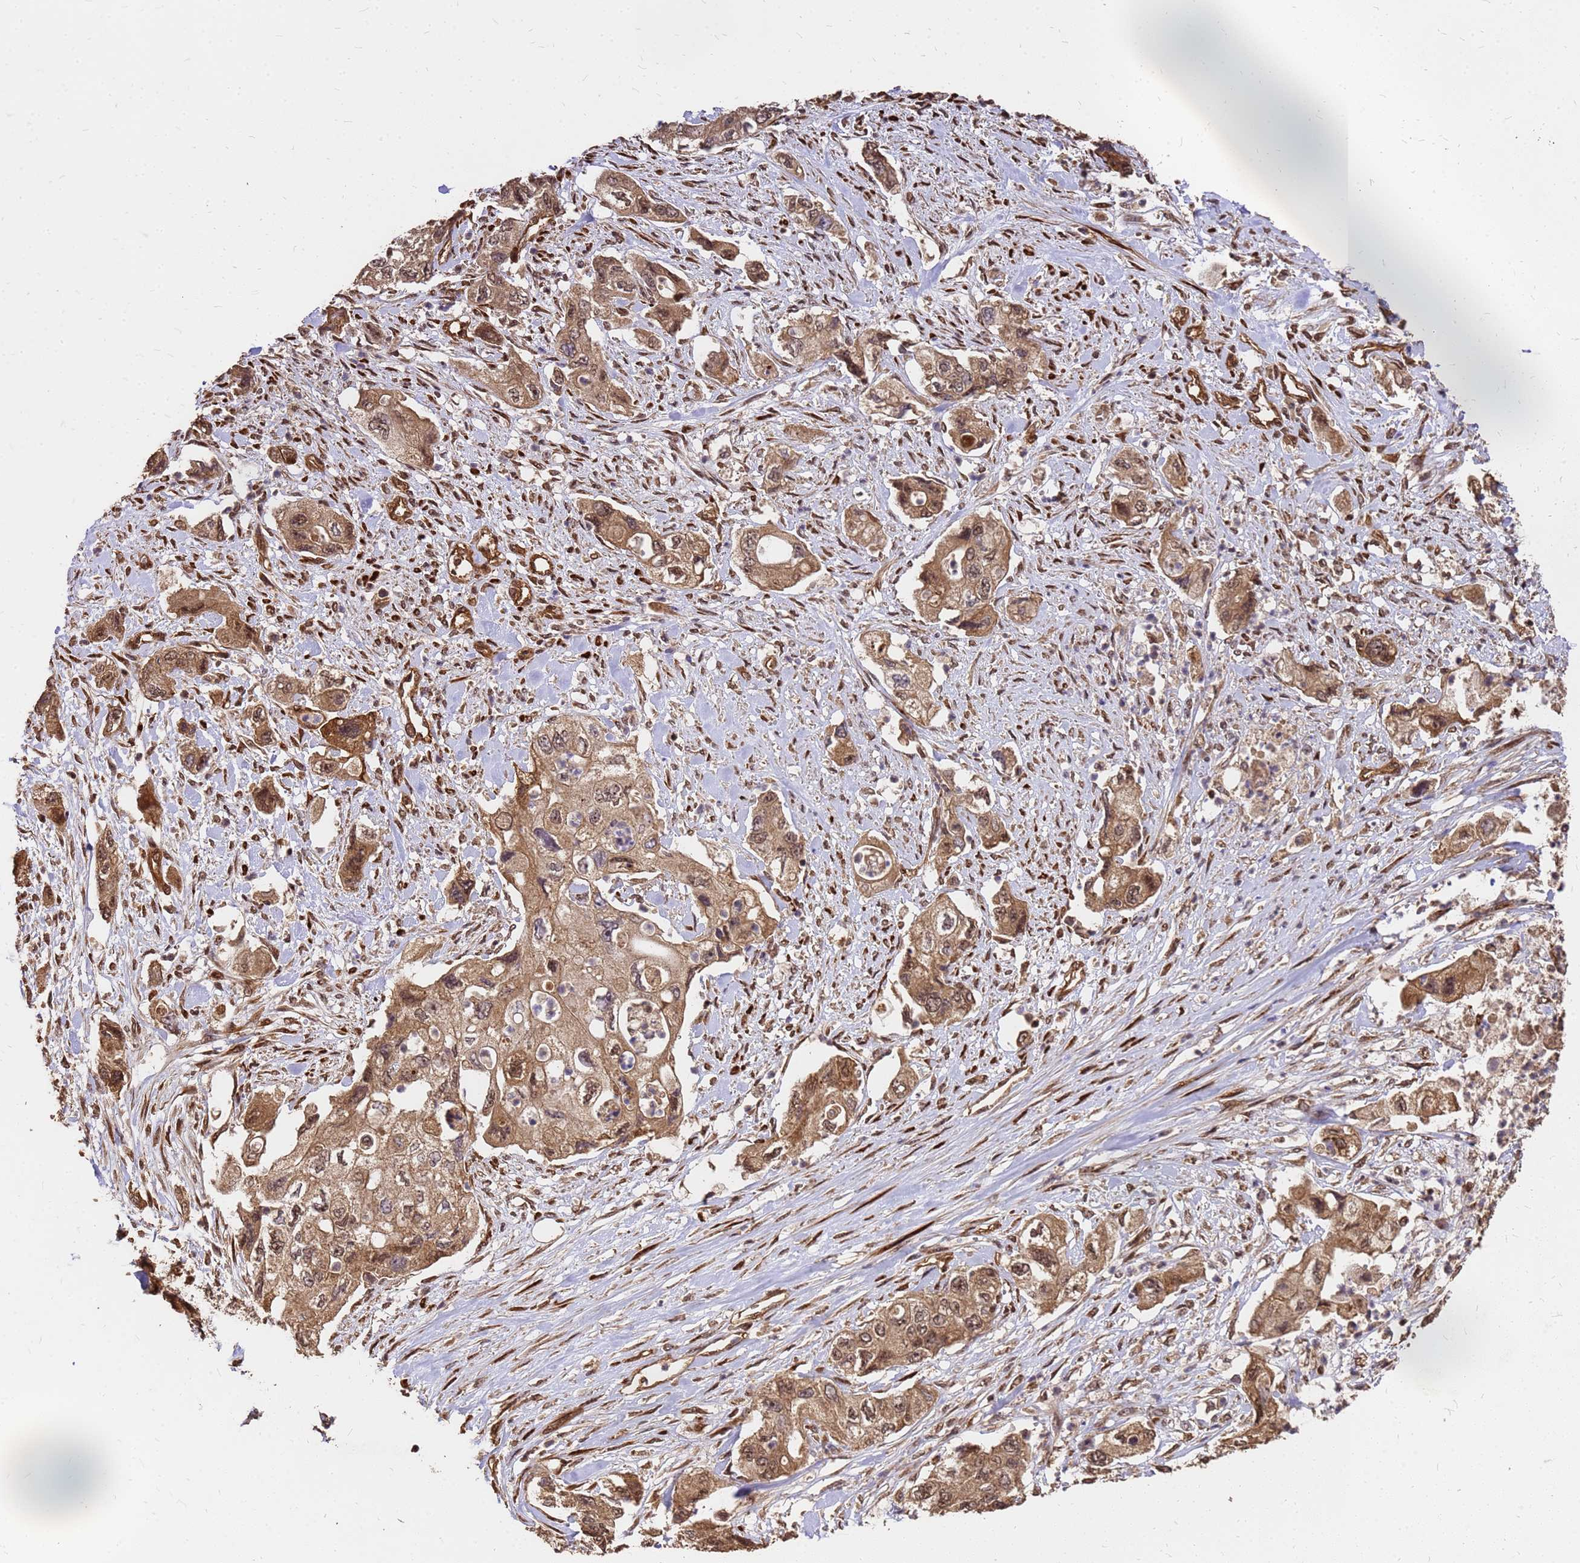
{"staining": {"intensity": "moderate", "quantity": ">75%", "location": "cytoplasmic/membranous,nuclear"}, "tissue": "pancreatic cancer", "cell_type": "Tumor cells", "image_type": "cancer", "snomed": [{"axis": "morphology", "description": "Adenocarcinoma, NOS"}, {"axis": "topography", "description": "Pancreas"}], "caption": "Immunohistochemistry (IHC) micrograph of pancreatic adenocarcinoma stained for a protein (brown), which displays medium levels of moderate cytoplasmic/membranous and nuclear staining in approximately >75% of tumor cells.", "gene": "GPATCH8", "patient": {"sex": "female", "age": 73}}